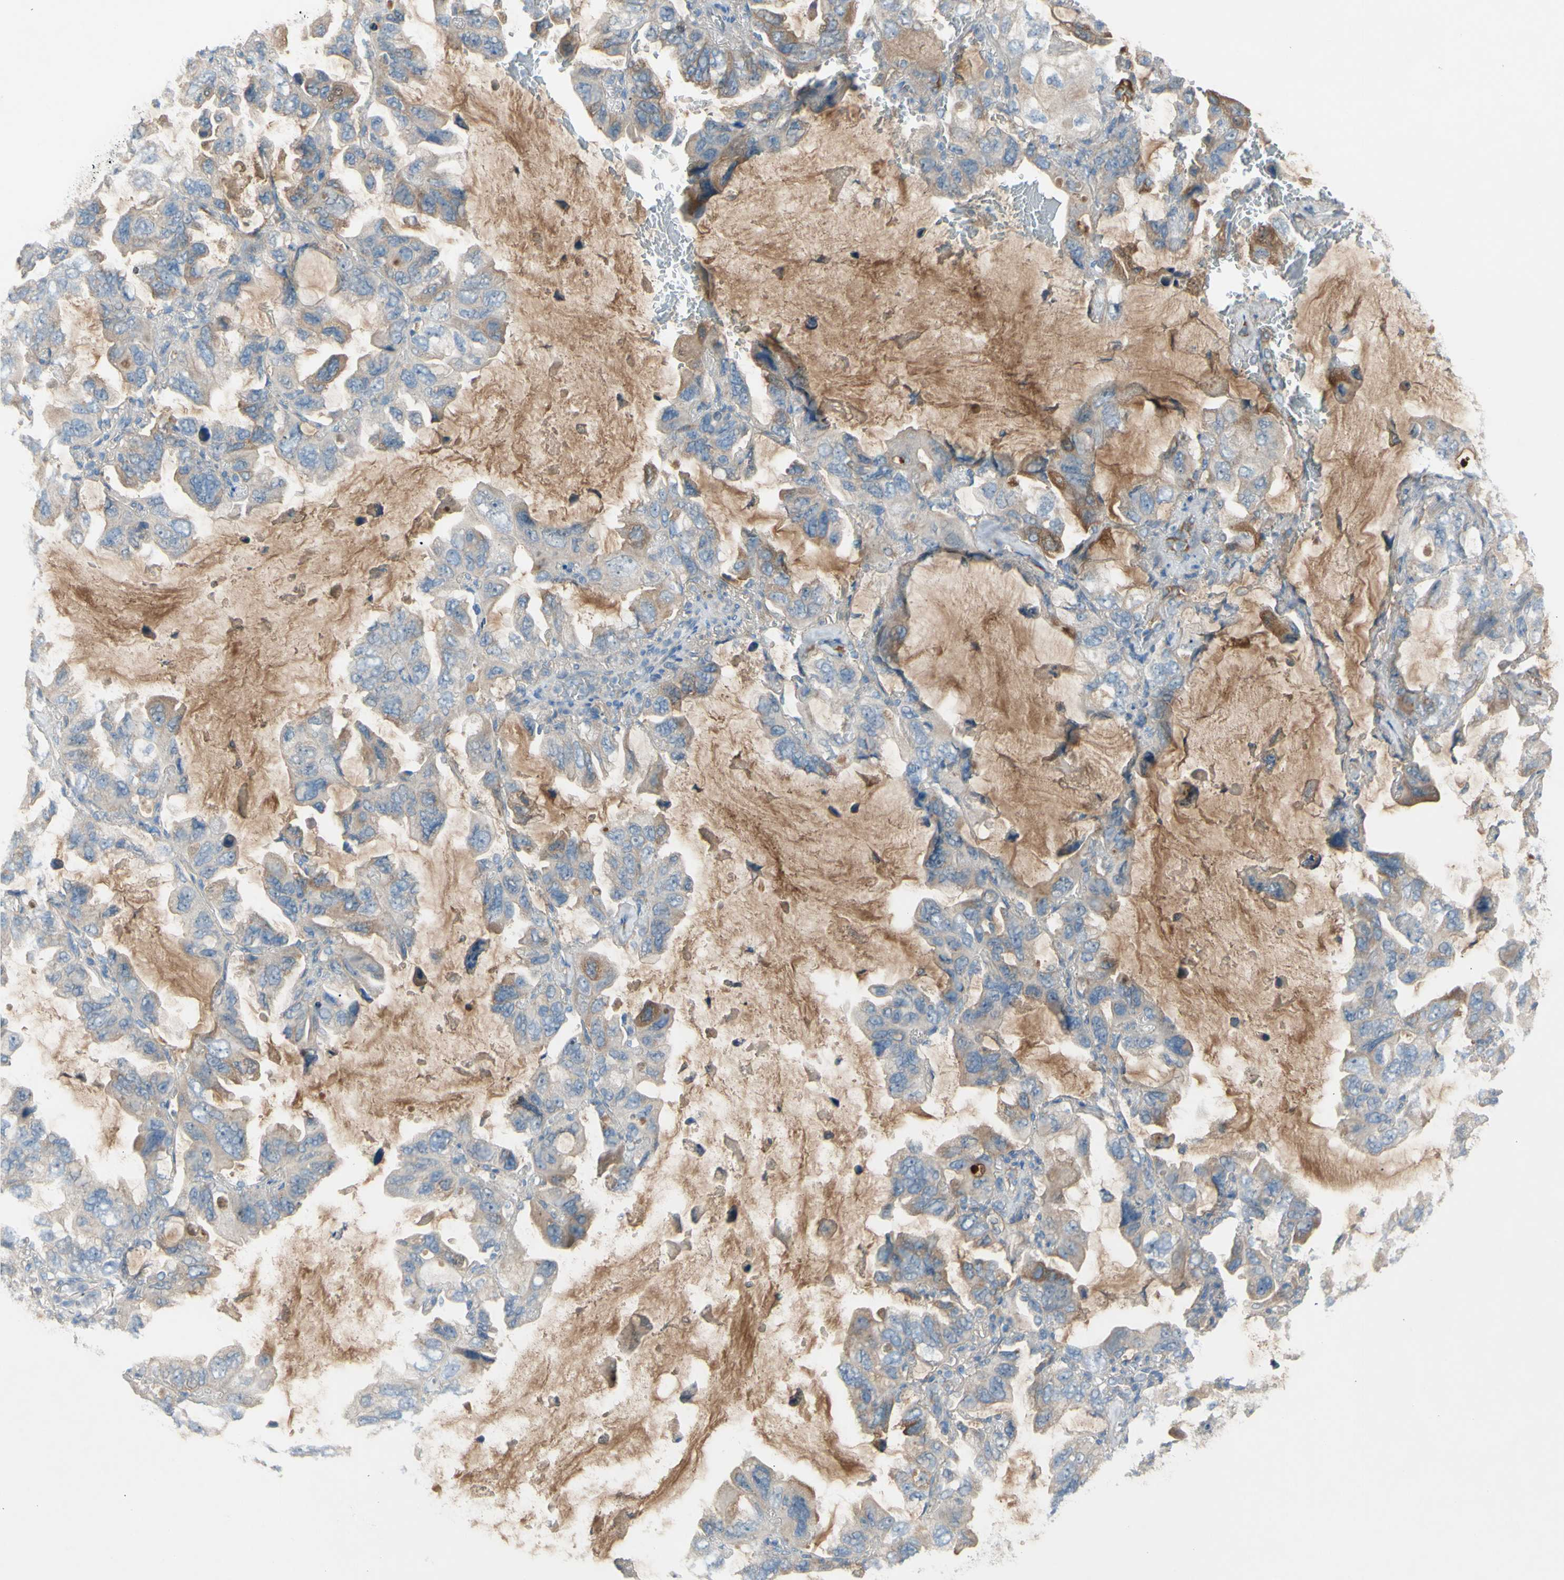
{"staining": {"intensity": "weak", "quantity": "25%-75%", "location": "cytoplasmic/membranous"}, "tissue": "lung cancer", "cell_type": "Tumor cells", "image_type": "cancer", "snomed": [{"axis": "morphology", "description": "Squamous cell carcinoma, NOS"}, {"axis": "topography", "description": "Lung"}], "caption": "Weak cytoplasmic/membranous protein staining is present in about 25%-75% of tumor cells in lung cancer (squamous cell carcinoma).", "gene": "ATRN", "patient": {"sex": "female", "age": 73}}